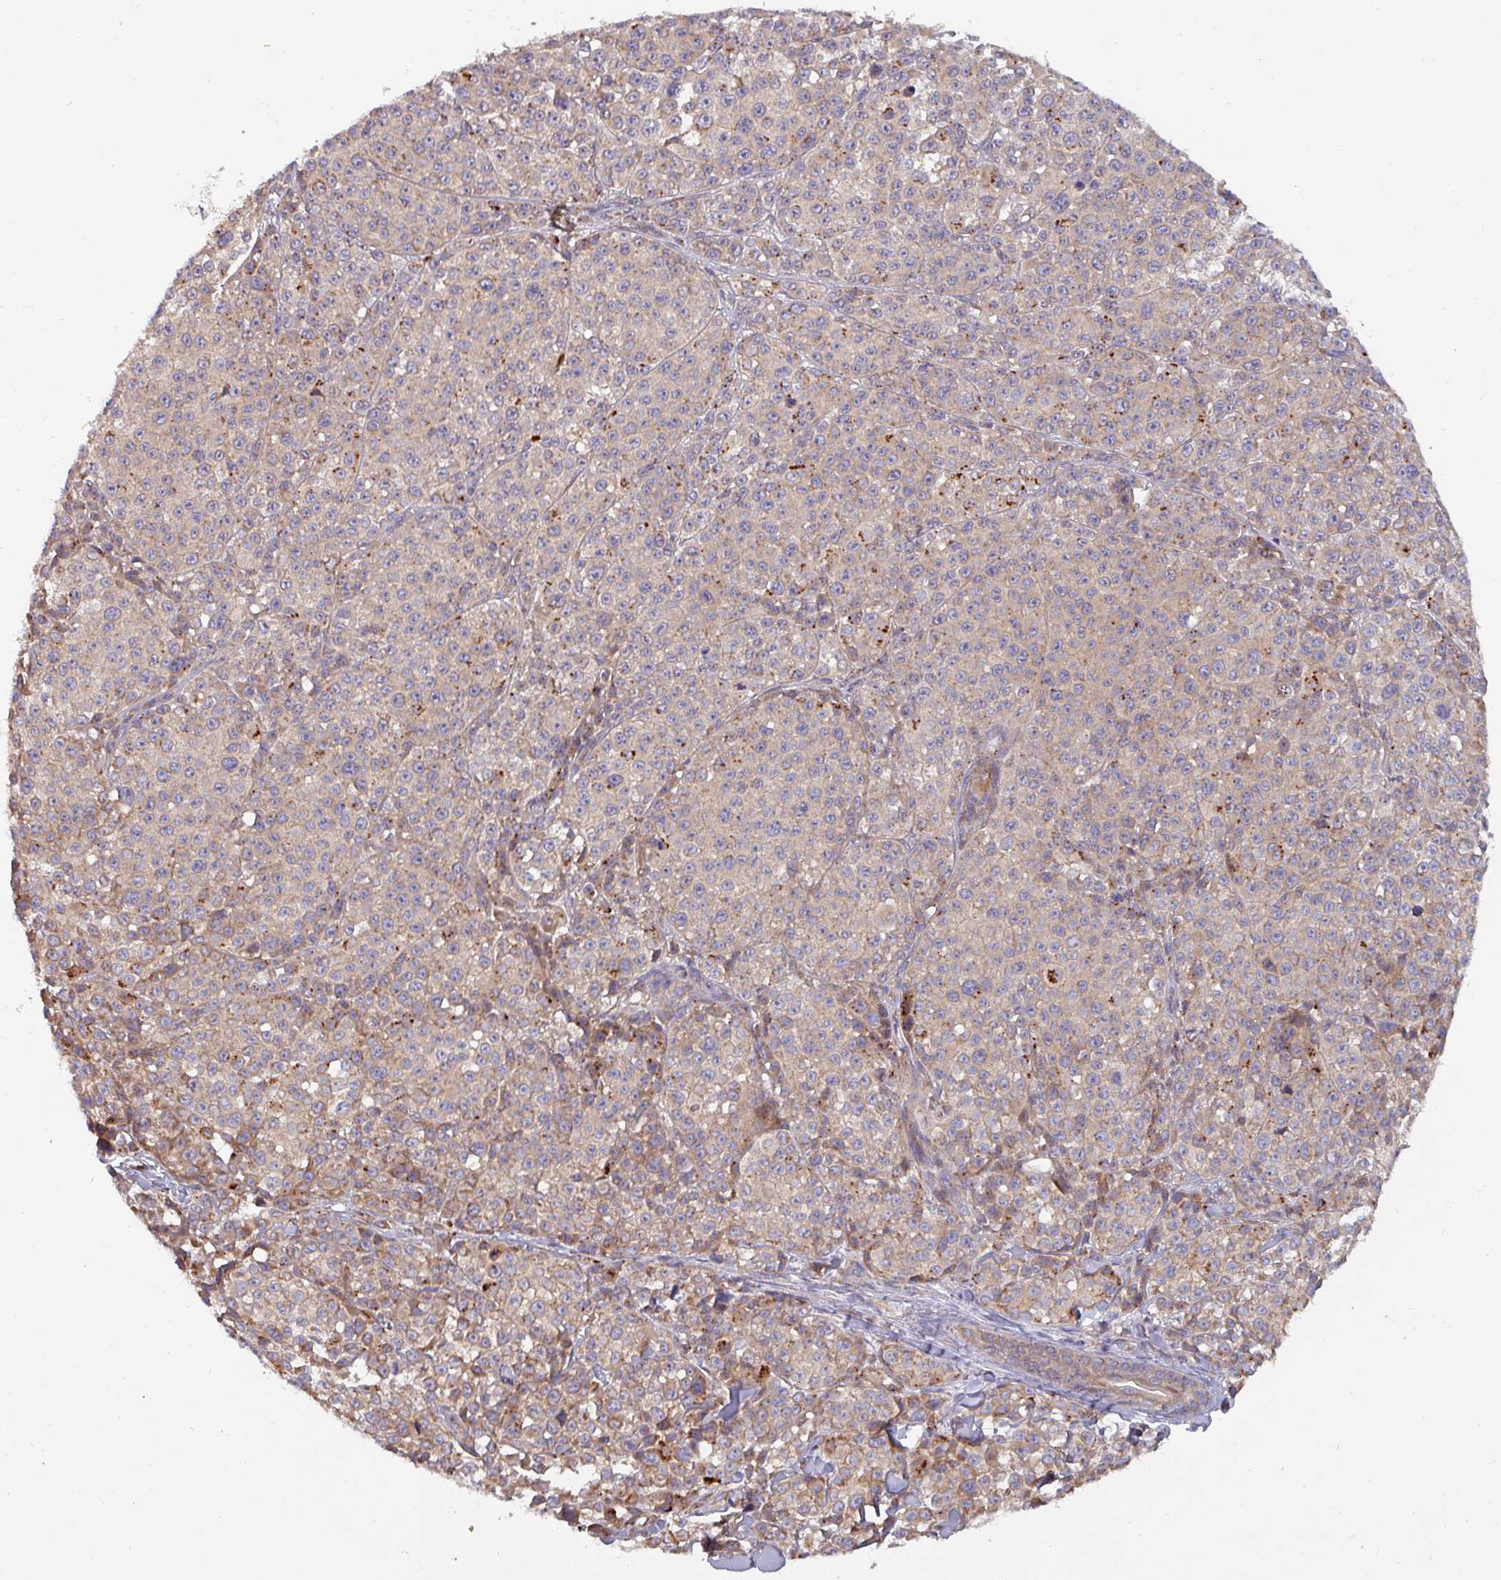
{"staining": {"intensity": "weak", "quantity": "25%-75%", "location": "cytoplasmic/membranous"}, "tissue": "melanoma", "cell_type": "Tumor cells", "image_type": "cancer", "snomed": [{"axis": "morphology", "description": "Malignant melanoma, NOS"}, {"axis": "topography", "description": "Skin"}], "caption": "A histopathology image of human malignant melanoma stained for a protein exhibits weak cytoplasmic/membranous brown staining in tumor cells.", "gene": "PLIN2", "patient": {"sex": "female", "age": 35}}